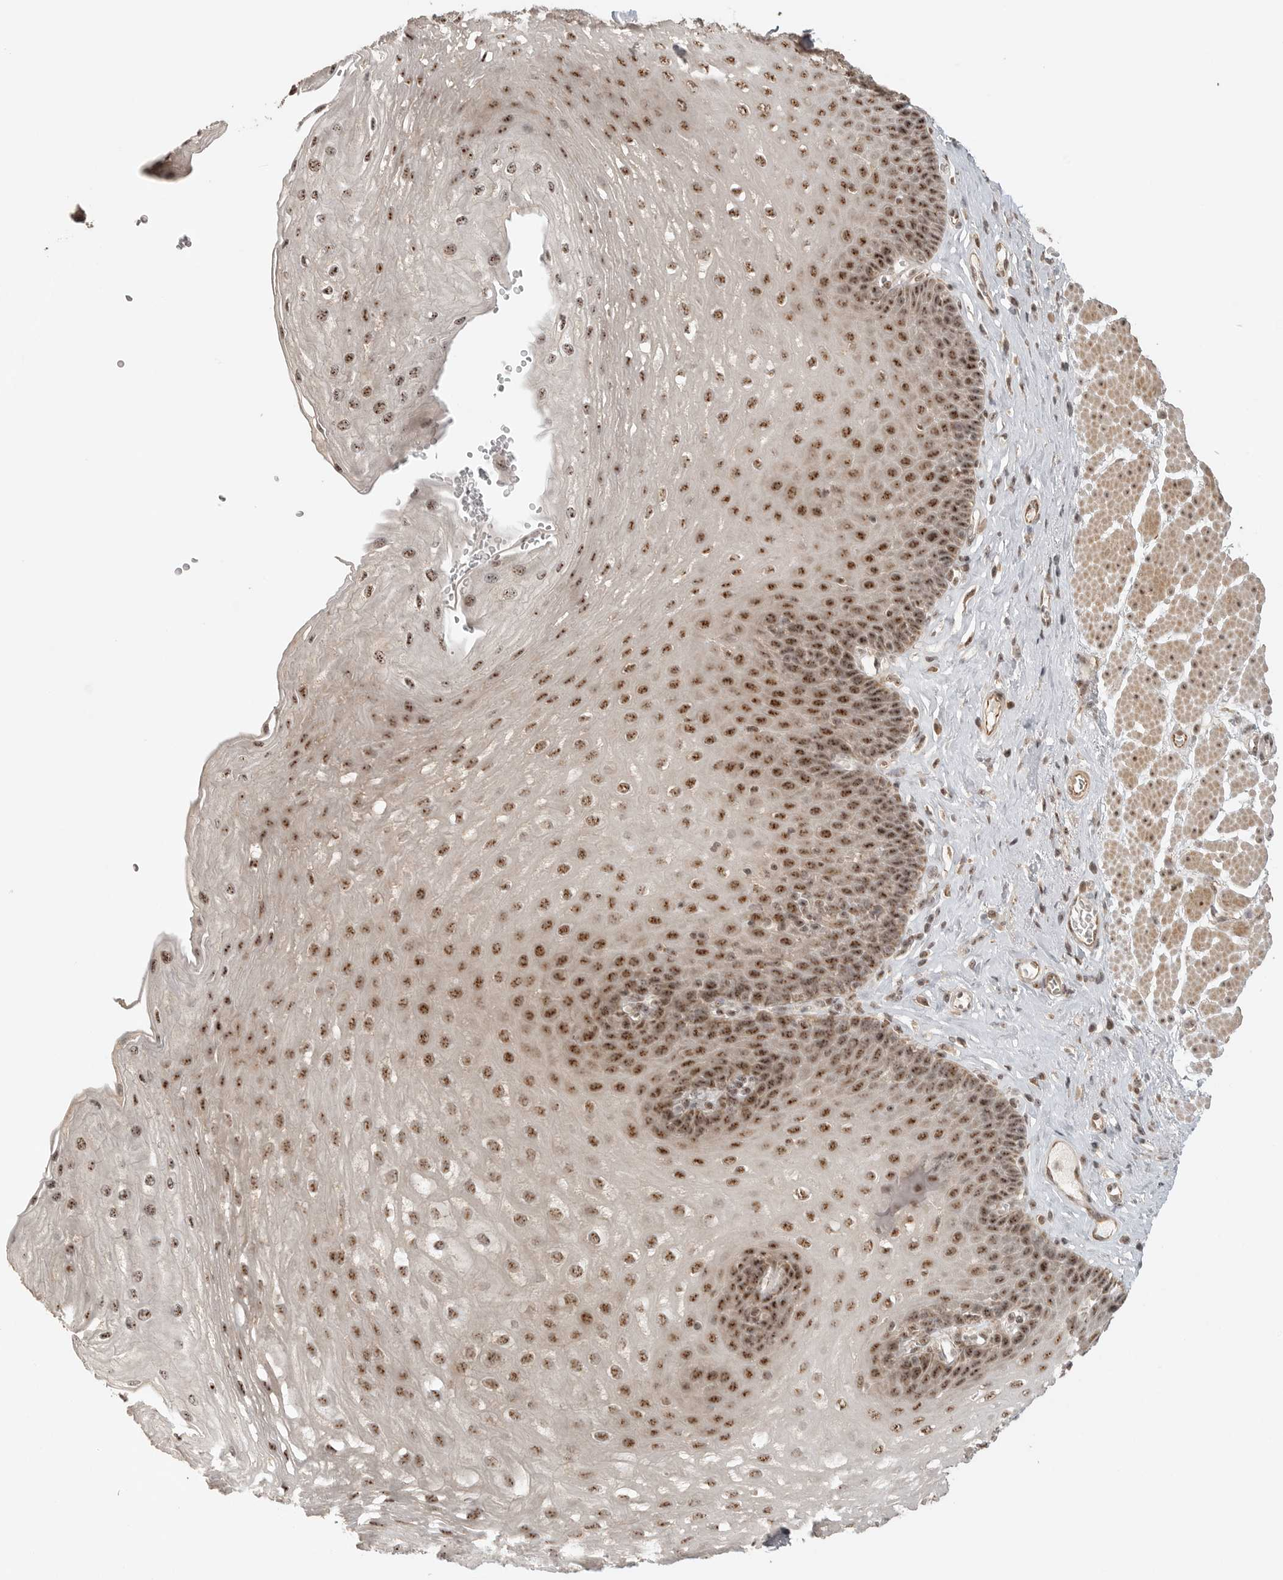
{"staining": {"intensity": "strong", "quantity": ">75%", "location": "nuclear"}, "tissue": "esophagus", "cell_type": "Squamous epithelial cells", "image_type": "normal", "snomed": [{"axis": "morphology", "description": "Normal tissue, NOS"}, {"axis": "topography", "description": "Esophagus"}], "caption": "Protein positivity by immunohistochemistry (IHC) demonstrates strong nuclear positivity in about >75% of squamous epithelial cells in normal esophagus.", "gene": "POMP", "patient": {"sex": "female", "age": 66}}